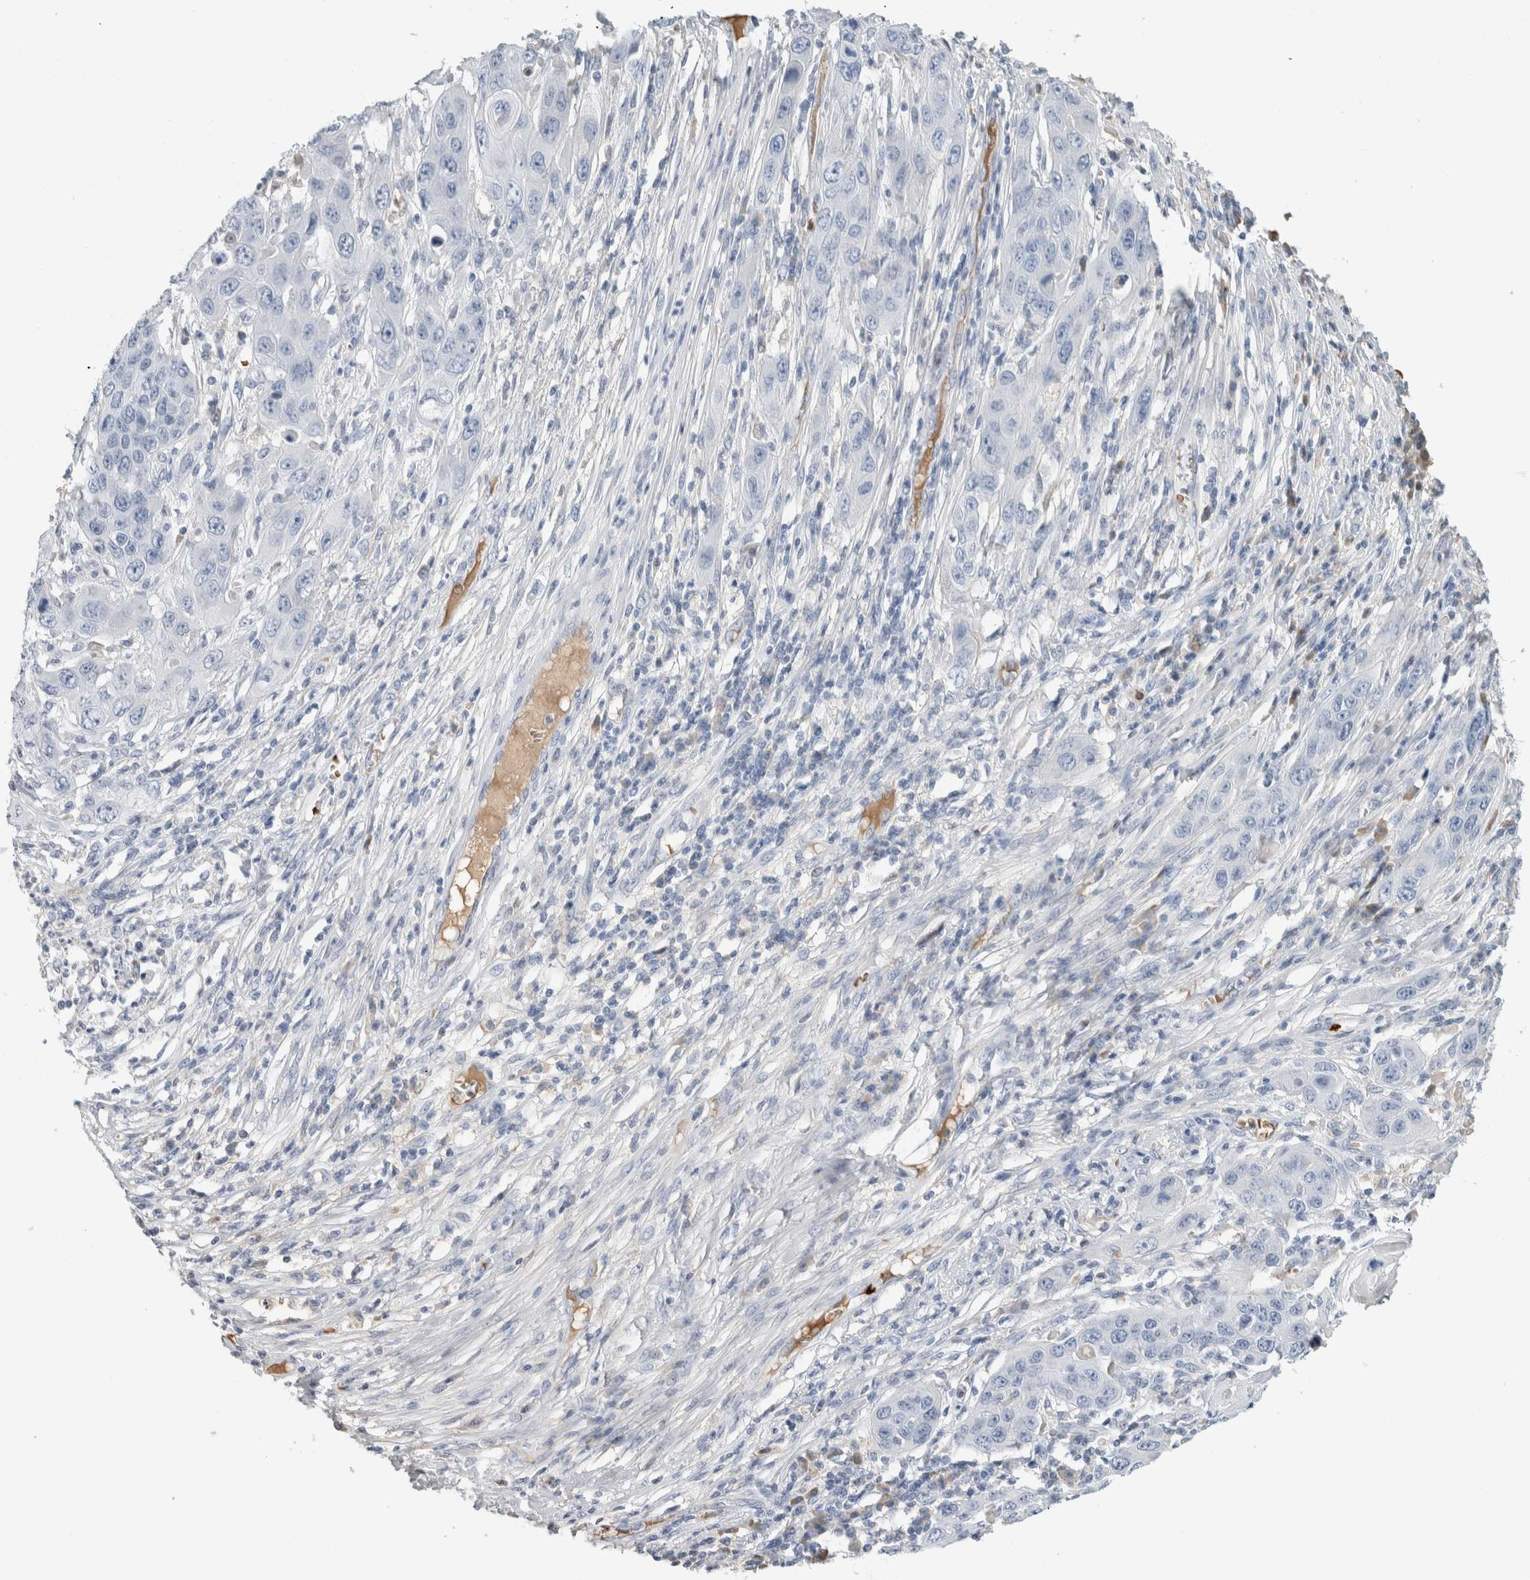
{"staining": {"intensity": "negative", "quantity": "none", "location": "none"}, "tissue": "skin cancer", "cell_type": "Tumor cells", "image_type": "cancer", "snomed": [{"axis": "morphology", "description": "Squamous cell carcinoma, NOS"}, {"axis": "topography", "description": "Skin"}], "caption": "Tumor cells show no significant staining in skin cancer (squamous cell carcinoma).", "gene": "CA1", "patient": {"sex": "male", "age": 55}}